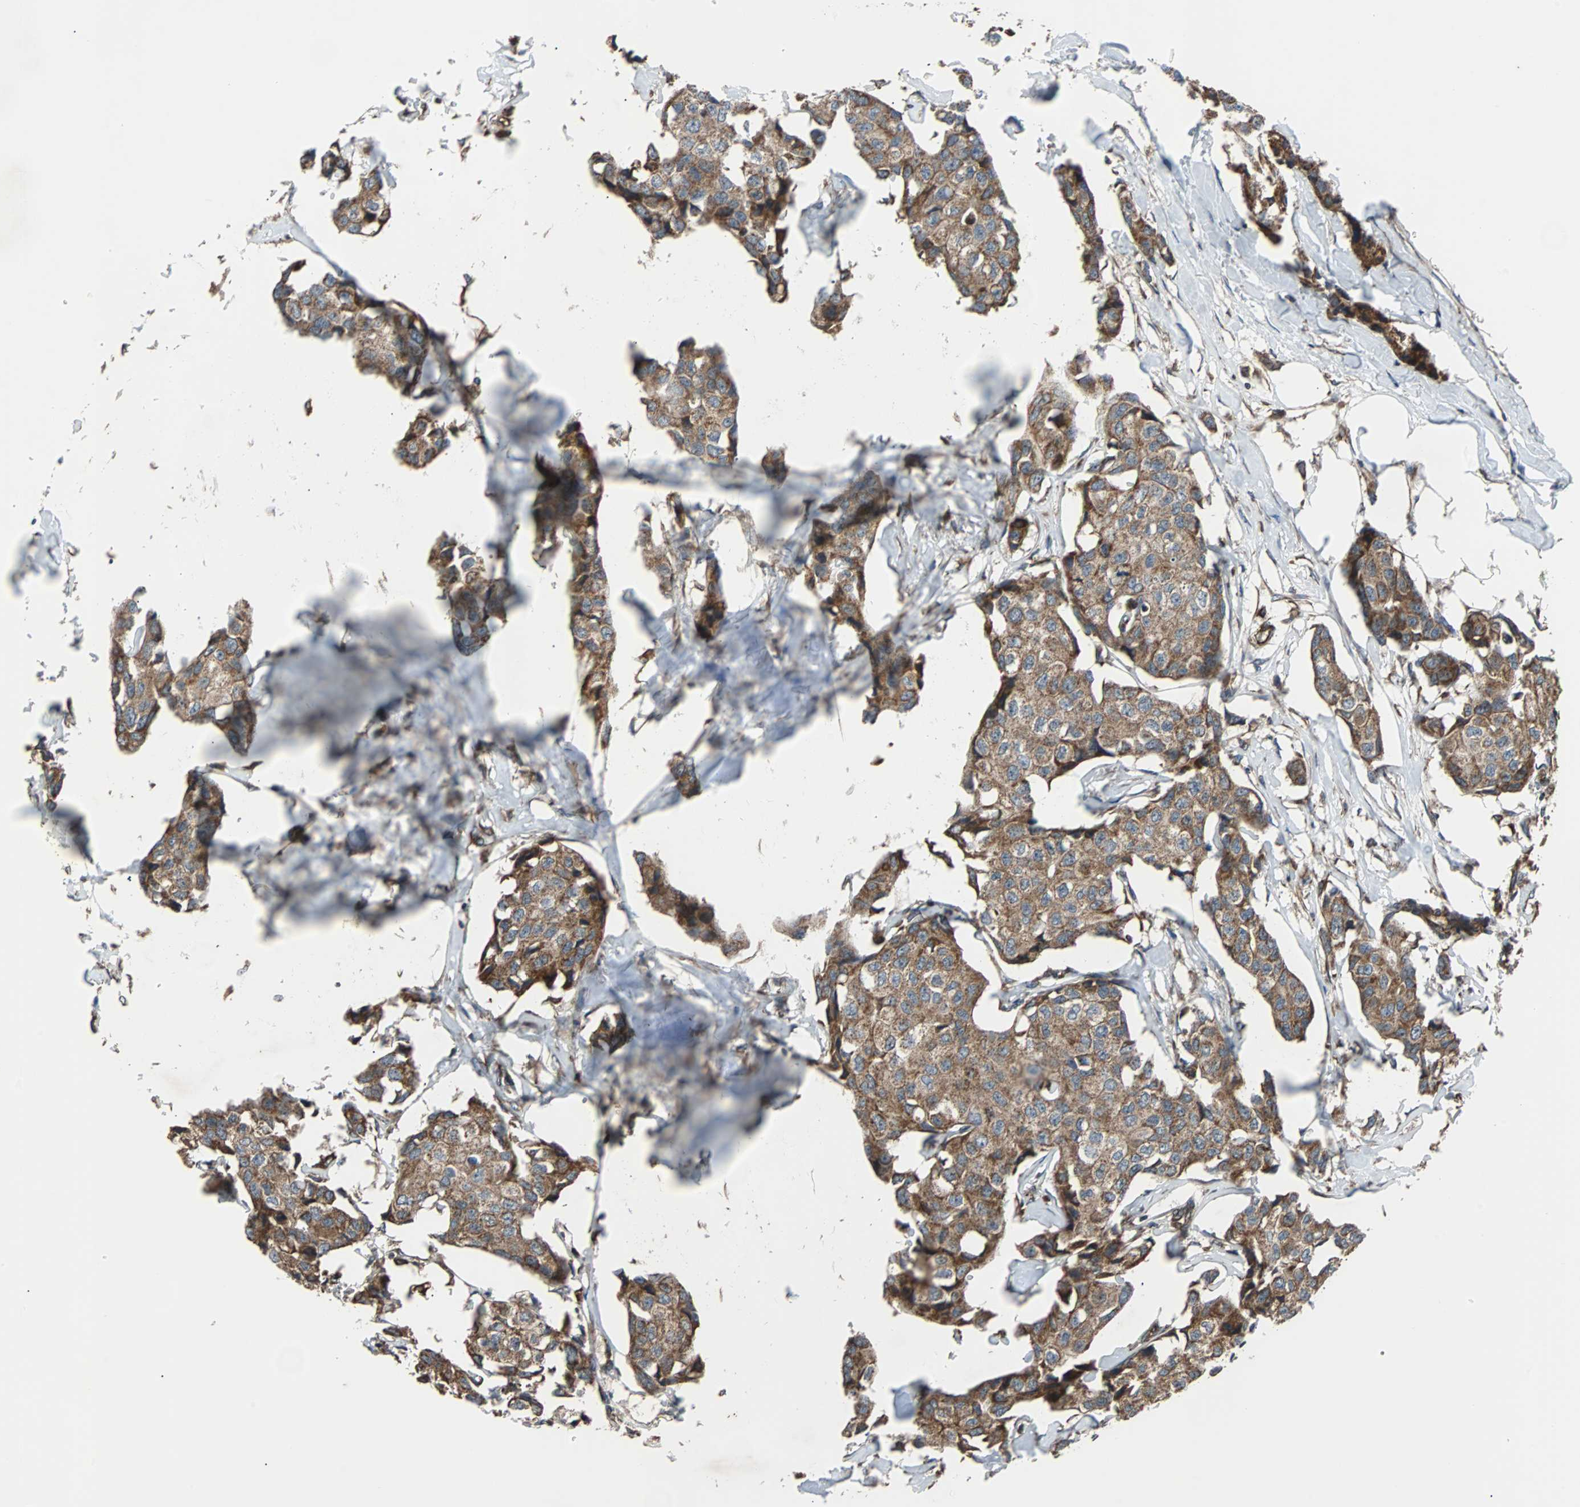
{"staining": {"intensity": "strong", "quantity": ">75%", "location": "cytoplasmic/membranous"}, "tissue": "breast cancer", "cell_type": "Tumor cells", "image_type": "cancer", "snomed": [{"axis": "morphology", "description": "Duct carcinoma"}, {"axis": "topography", "description": "Breast"}], "caption": "This photomicrograph shows breast cancer (infiltrating ductal carcinoma) stained with immunohistochemistry (IHC) to label a protein in brown. The cytoplasmic/membranous of tumor cells show strong positivity for the protein. Nuclei are counter-stained blue.", "gene": "ACTR3", "patient": {"sex": "female", "age": 80}}